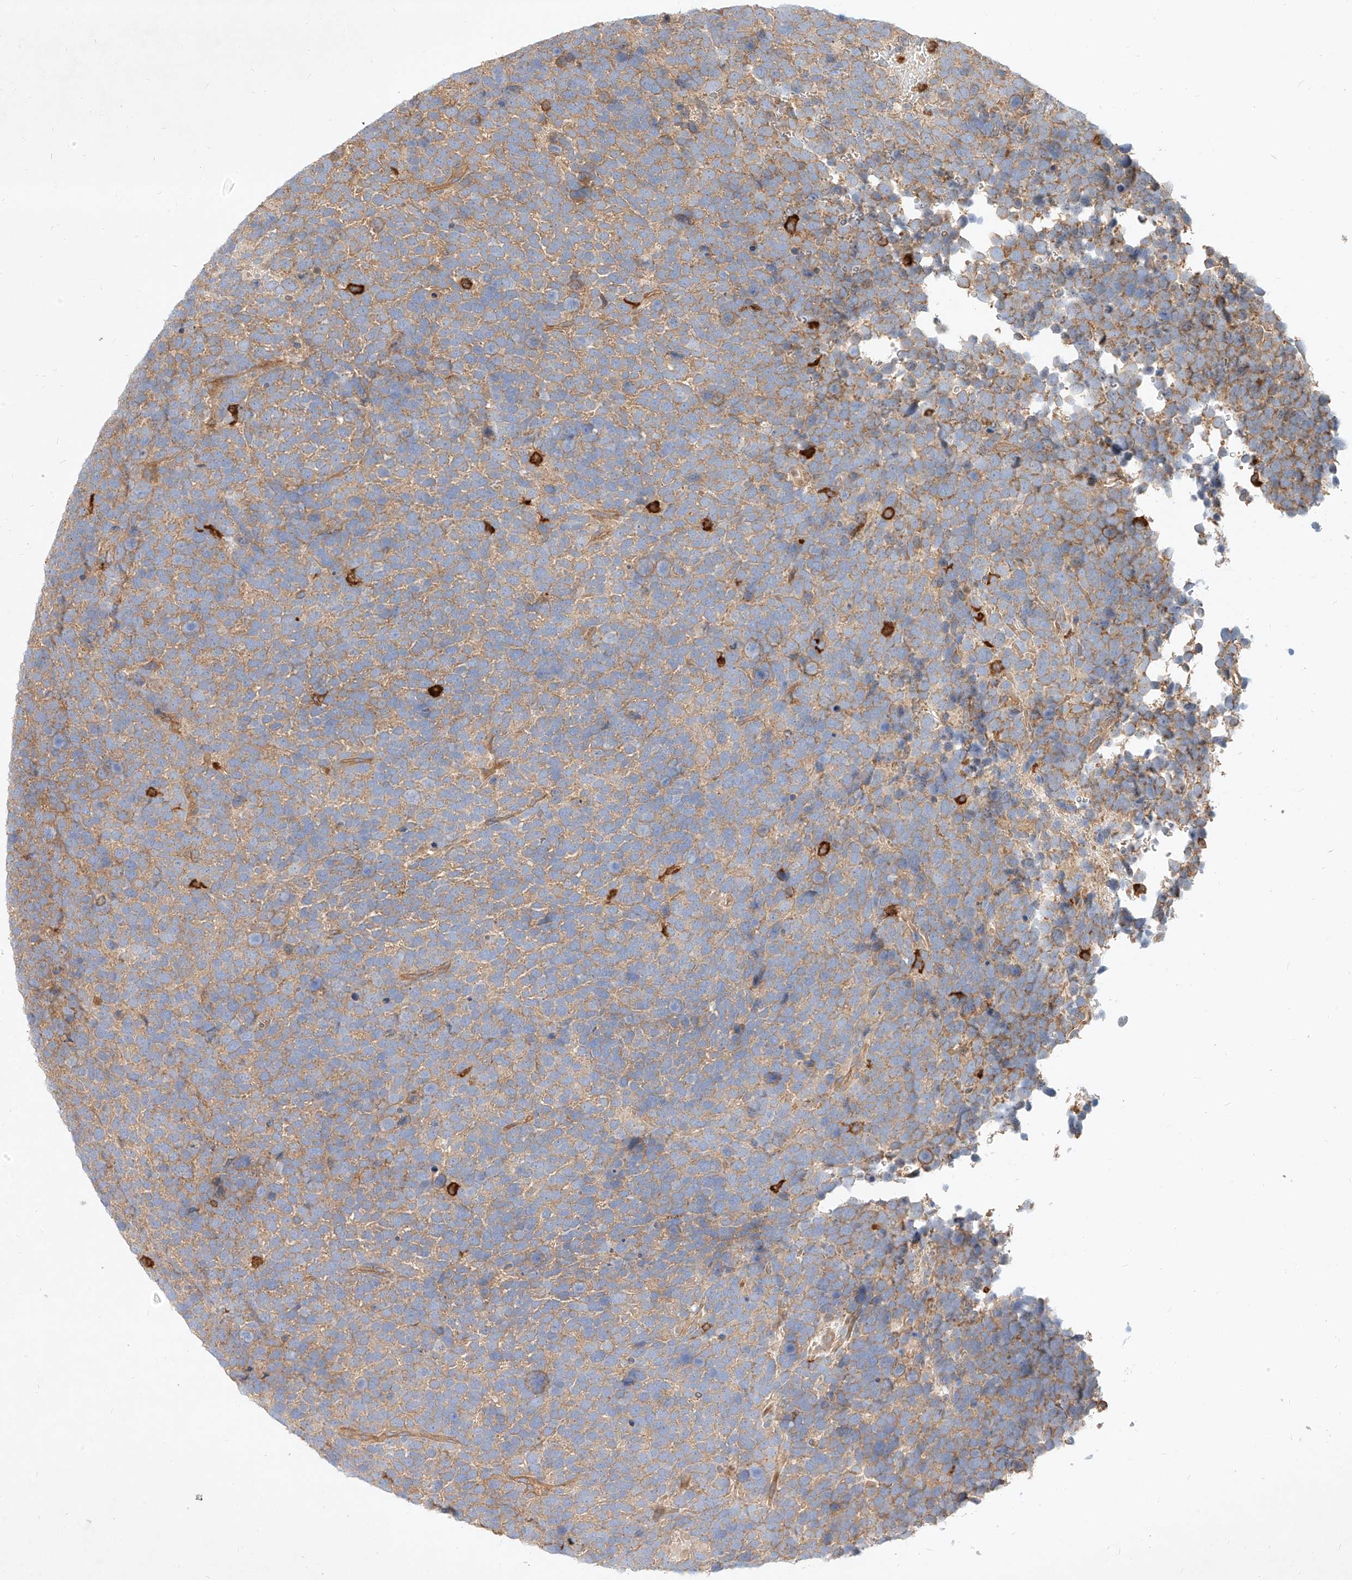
{"staining": {"intensity": "weak", "quantity": ">75%", "location": "cytoplasmic/membranous"}, "tissue": "urothelial cancer", "cell_type": "Tumor cells", "image_type": "cancer", "snomed": [{"axis": "morphology", "description": "Urothelial carcinoma, High grade"}, {"axis": "topography", "description": "Urinary bladder"}], "caption": "Immunohistochemical staining of human high-grade urothelial carcinoma exhibits low levels of weak cytoplasmic/membranous staining in approximately >75% of tumor cells. The staining is performed using DAB (3,3'-diaminobenzidine) brown chromogen to label protein expression. The nuclei are counter-stained blue using hematoxylin.", "gene": "NFAM1", "patient": {"sex": "female", "age": 82}}